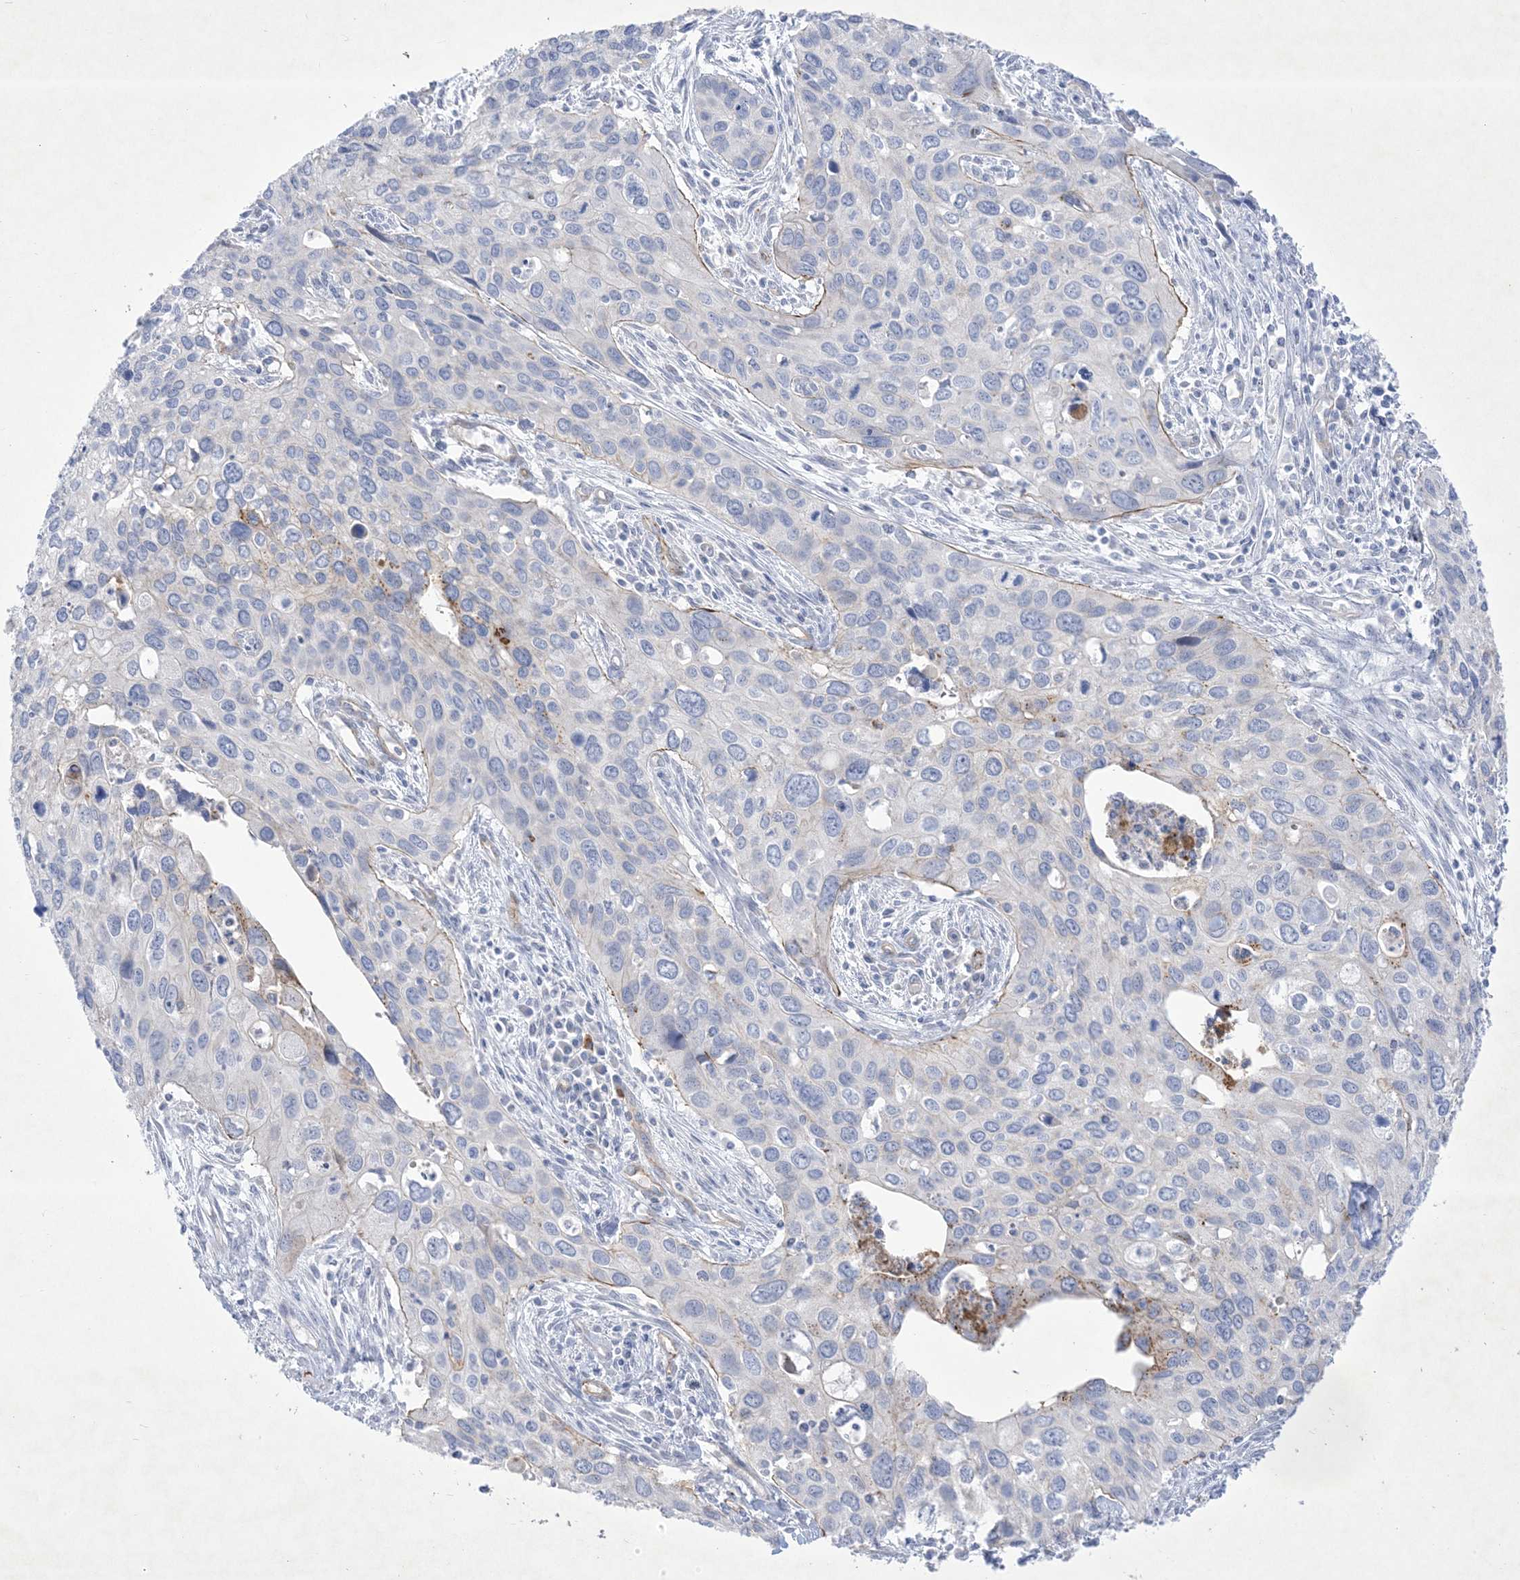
{"staining": {"intensity": "negative", "quantity": "none", "location": "none"}, "tissue": "cervical cancer", "cell_type": "Tumor cells", "image_type": "cancer", "snomed": [{"axis": "morphology", "description": "Squamous cell carcinoma, NOS"}, {"axis": "topography", "description": "Cervix"}], "caption": "Histopathology image shows no protein staining in tumor cells of squamous cell carcinoma (cervical) tissue. (Immunohistochemistry, brightfield microscopy, high magnification).", "gene": "B3GNT7", "patient": {"sex": "female", "age": 55}}